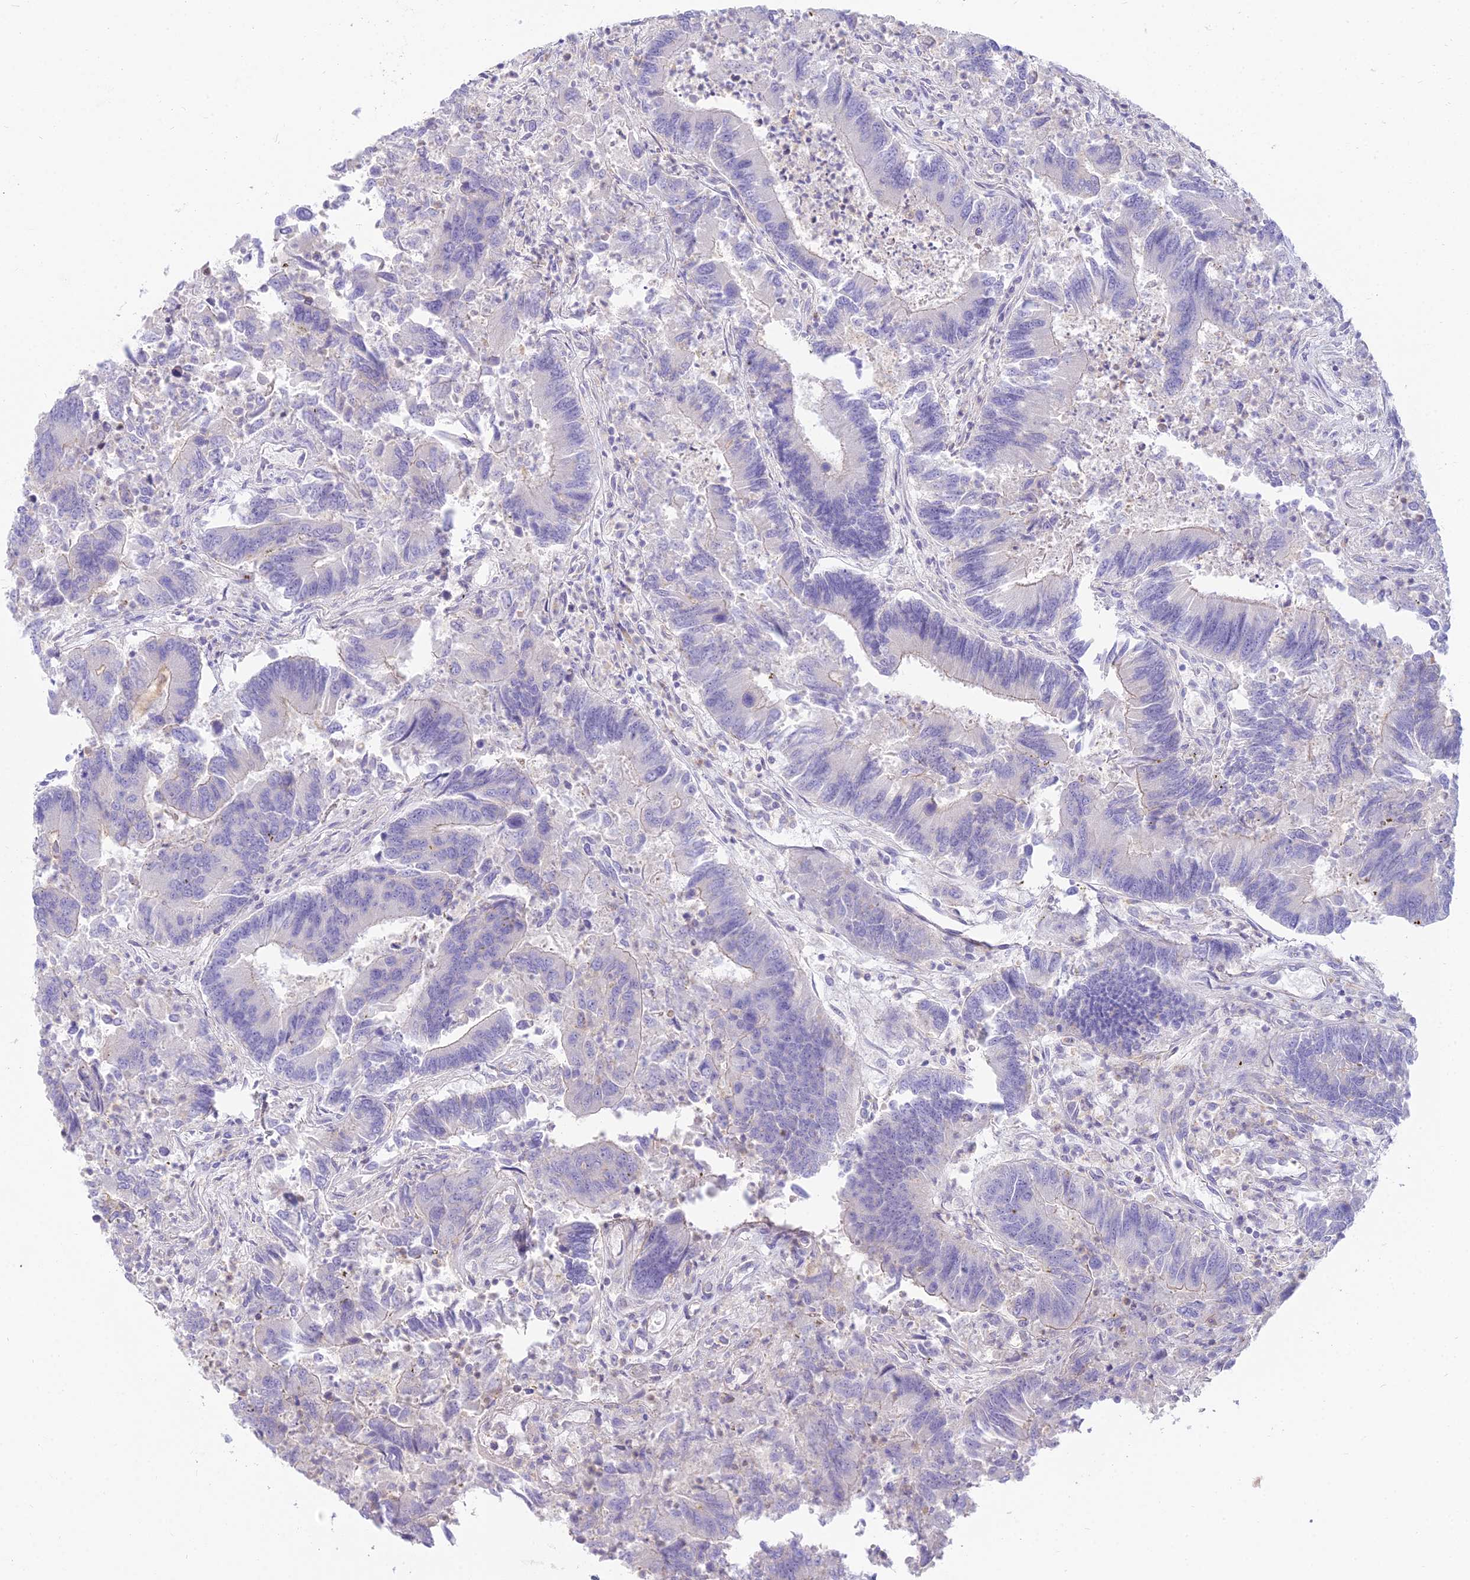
{"staining": {"intensity": "negative", "quantity": "none", "location": "none"}, "tissue": "colorectal cancer", "cell_type": "Tumor cells", "image_type": "cancer", "snomed": [{"axis": "morphology", "description": "Adenocarcinoma, NOS"}, {"axis": "topography", "description": "Colon"}], "caption": "Immunohistochemistry (IHC) micrograph of human colorectal adenocarcinoma stained for a protein (brown), which exhibits no expression in tumor cells.", "gene": "SMIM24", "patient": {"sex": "female", "age": 67}}